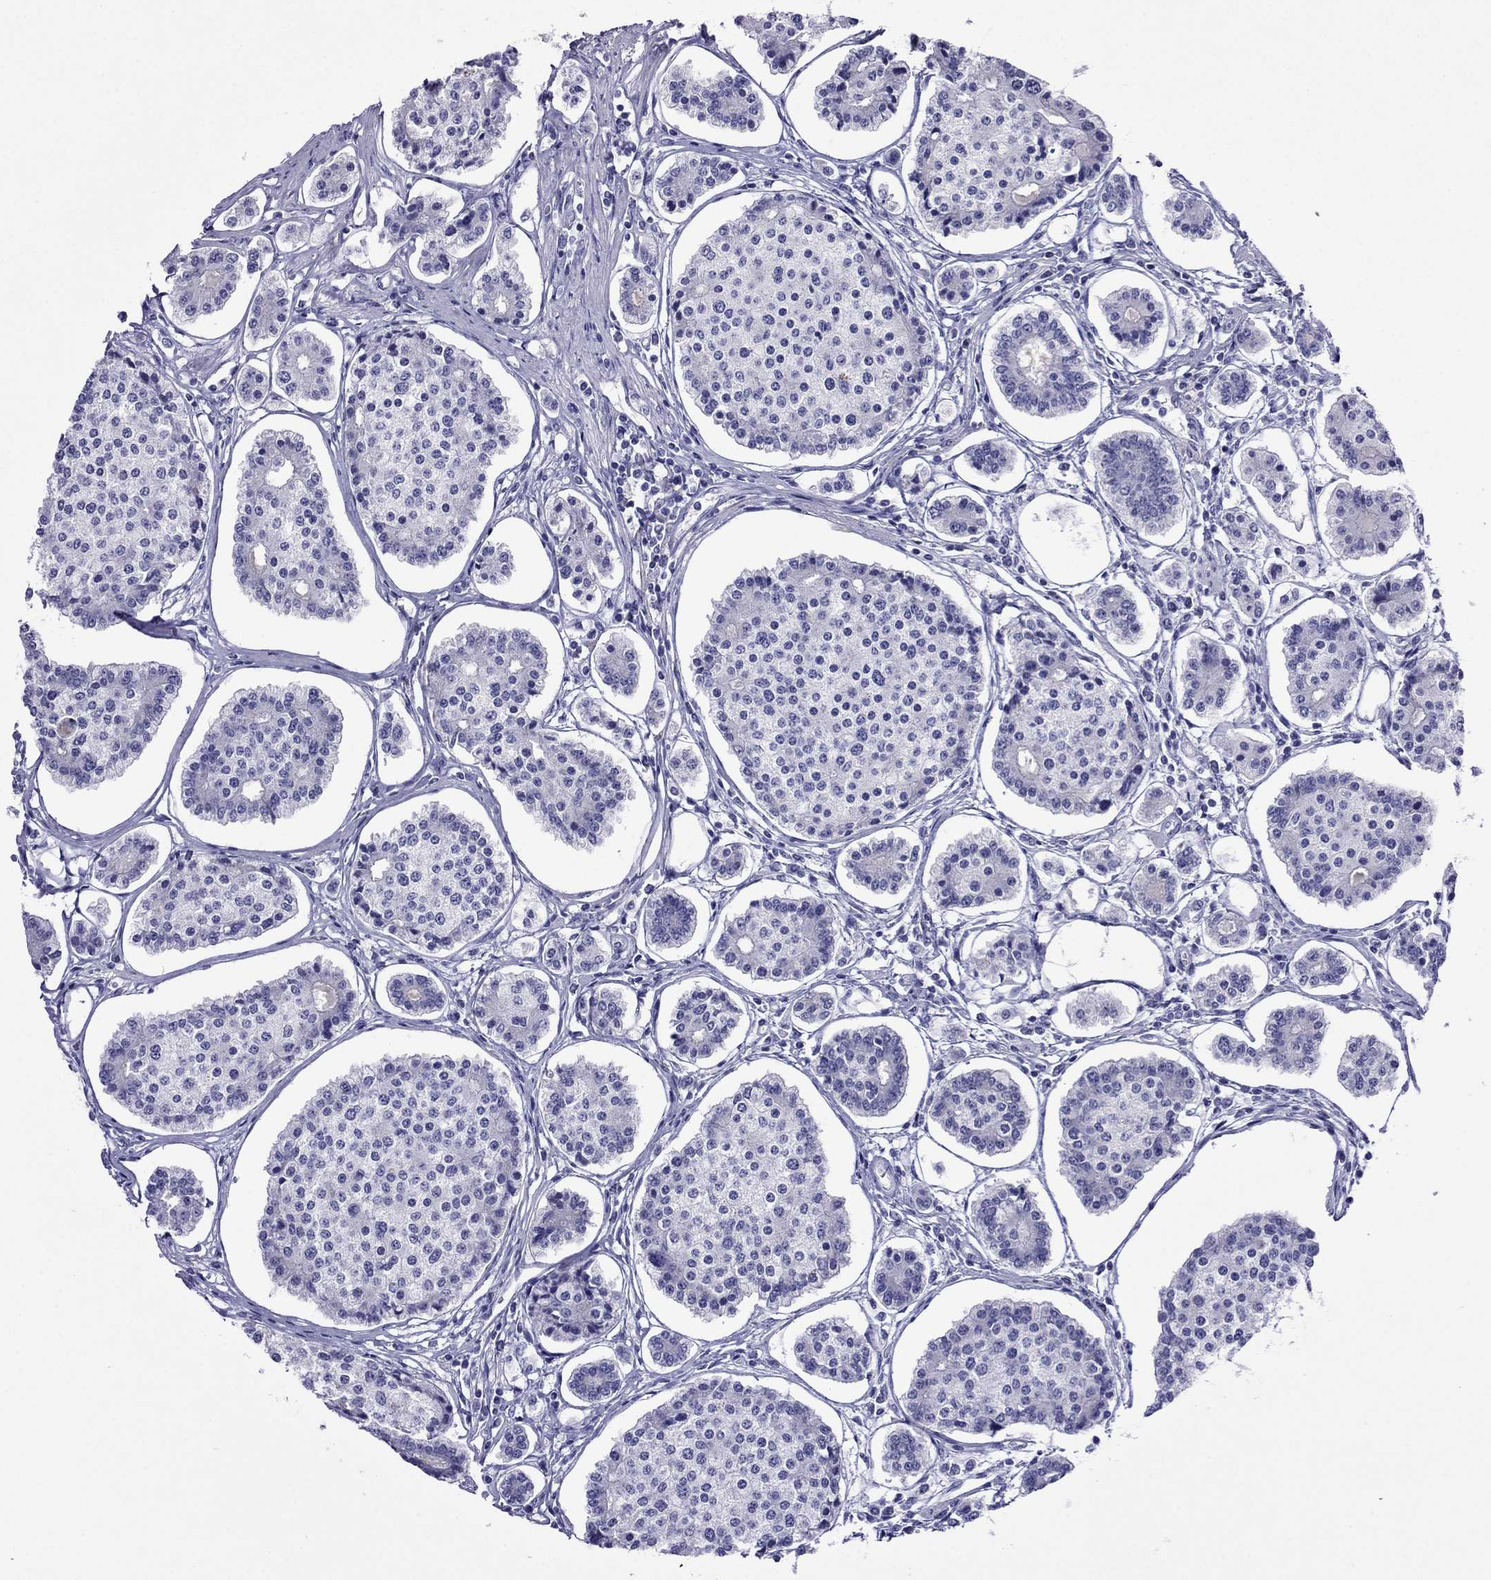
{"staining": {"intensity": "negative", "quantity": "none", "location": "none"}, "tissue": "carcinoid", "cell_type": "Tumor cells", "image_type": "cancer", "snomed": [{"axis": "morphology", "description": "Carcinoid, malignant, NOS"}, {"axis": "topography", "description": "Small intestine"}], "caption": "An immunohistochemistry (IHC) image of carcinoid is shown. There is no staining in tumor cells of carcinoid.", "gene": "PCDHA6", "patient": {"sex": "female", "age": 65}}